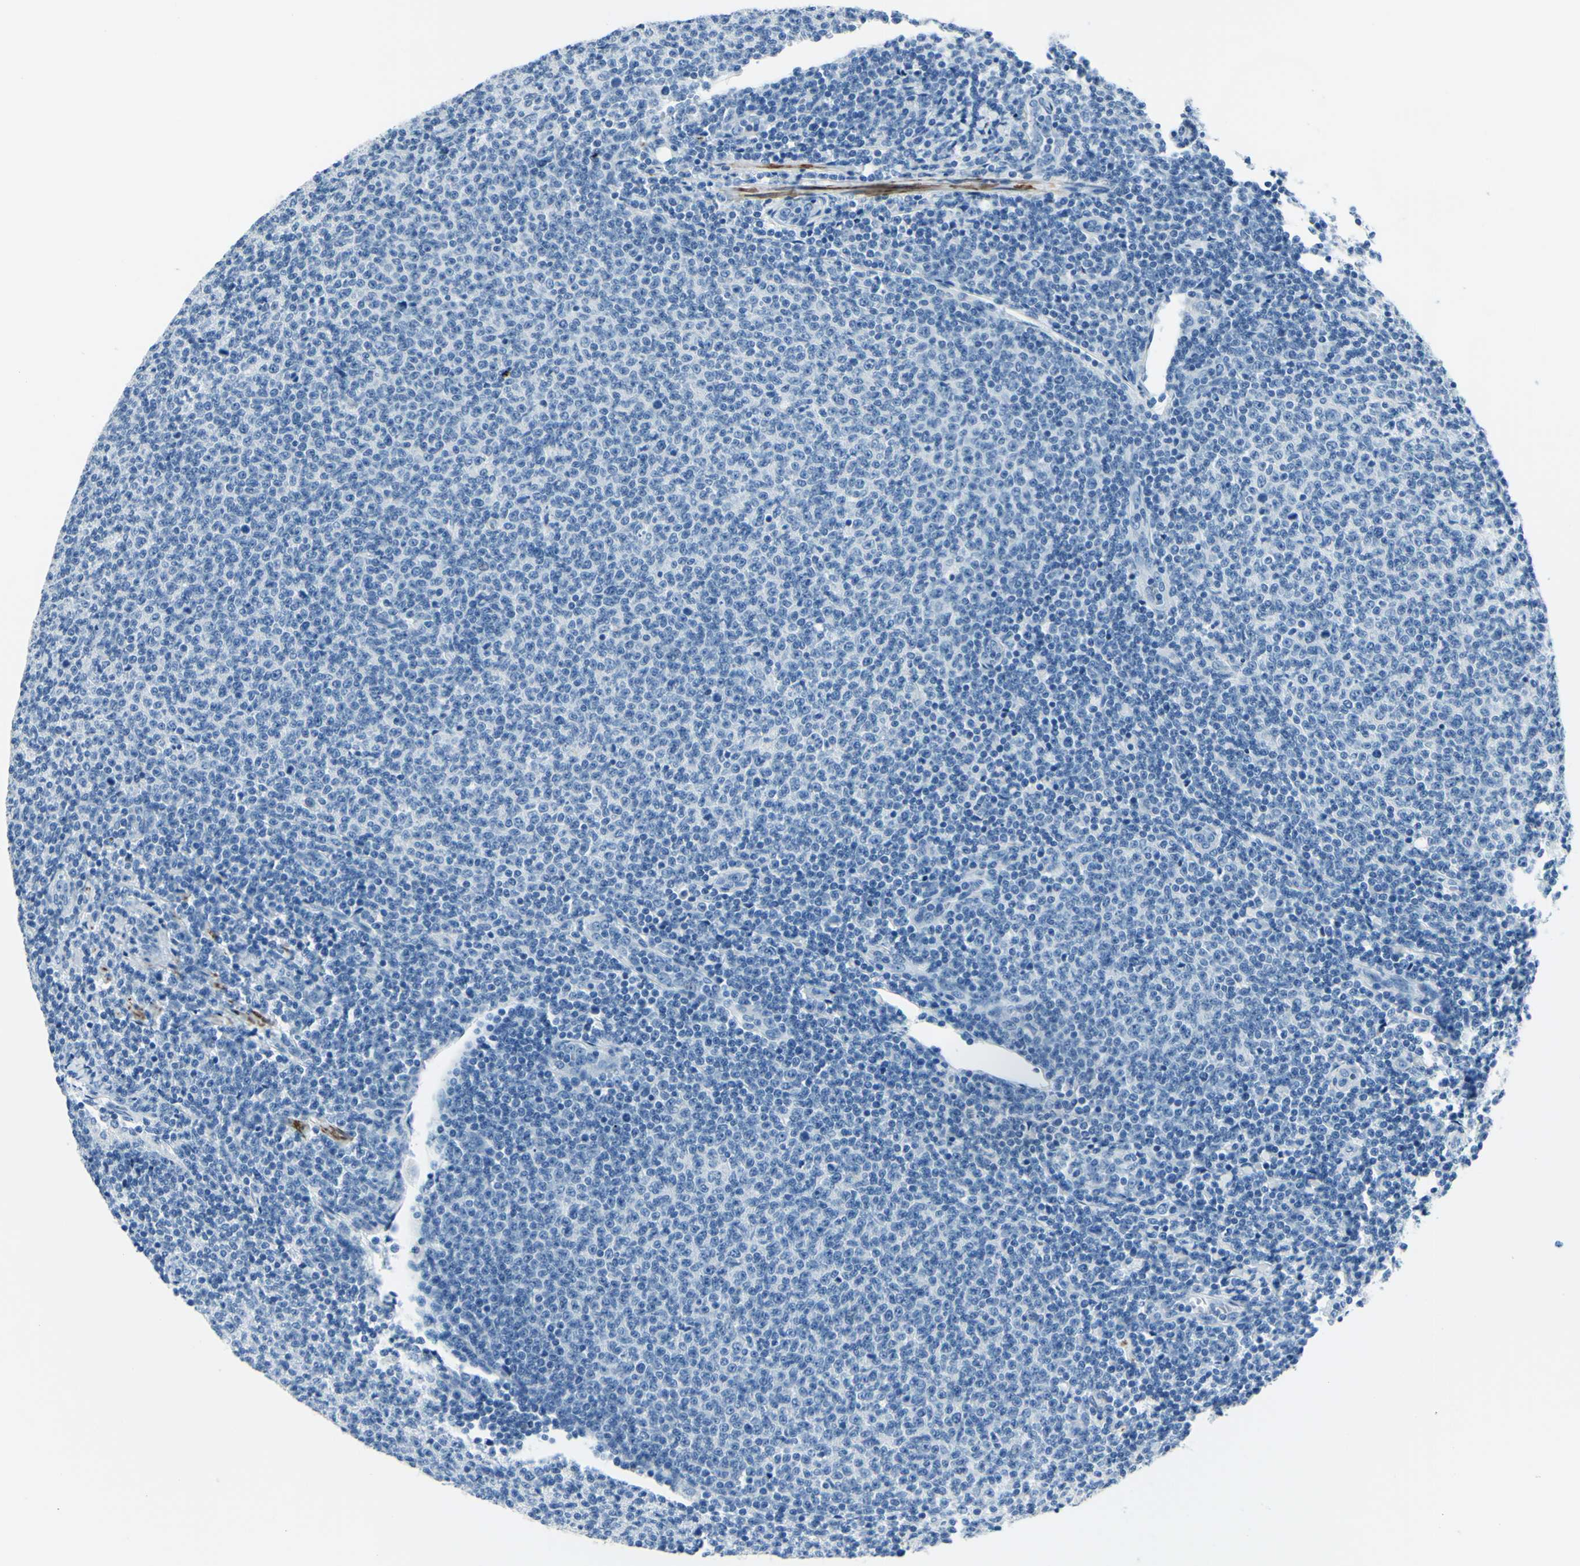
{"staining": {"intensity": "negative", "quantity": "none", "location": "none"}, "tissue": "lymphoma", "cell_type": "Tumor cells", "image_type": "cancer", "snomed": [{"axis": "morphology", "description": "Malignant lymphoma, non-Hodgkin's type, Low grade"}, {"axis": "topography", "description": "Lymph node"}], "caption": "The immunohistochemistry micrograph has no significant positivity in tumor cells of malignant lymphoma, non-Hodgkin's type (low-grade) tissue. Brightfield microscopy of IHC stained with DAB (3,3'-diaminobenzidine) (brown) and hematoxylin (blue), captured at high magnification.", "gene": "CDH15", "patient": {"sex": "male", "age": 66}}